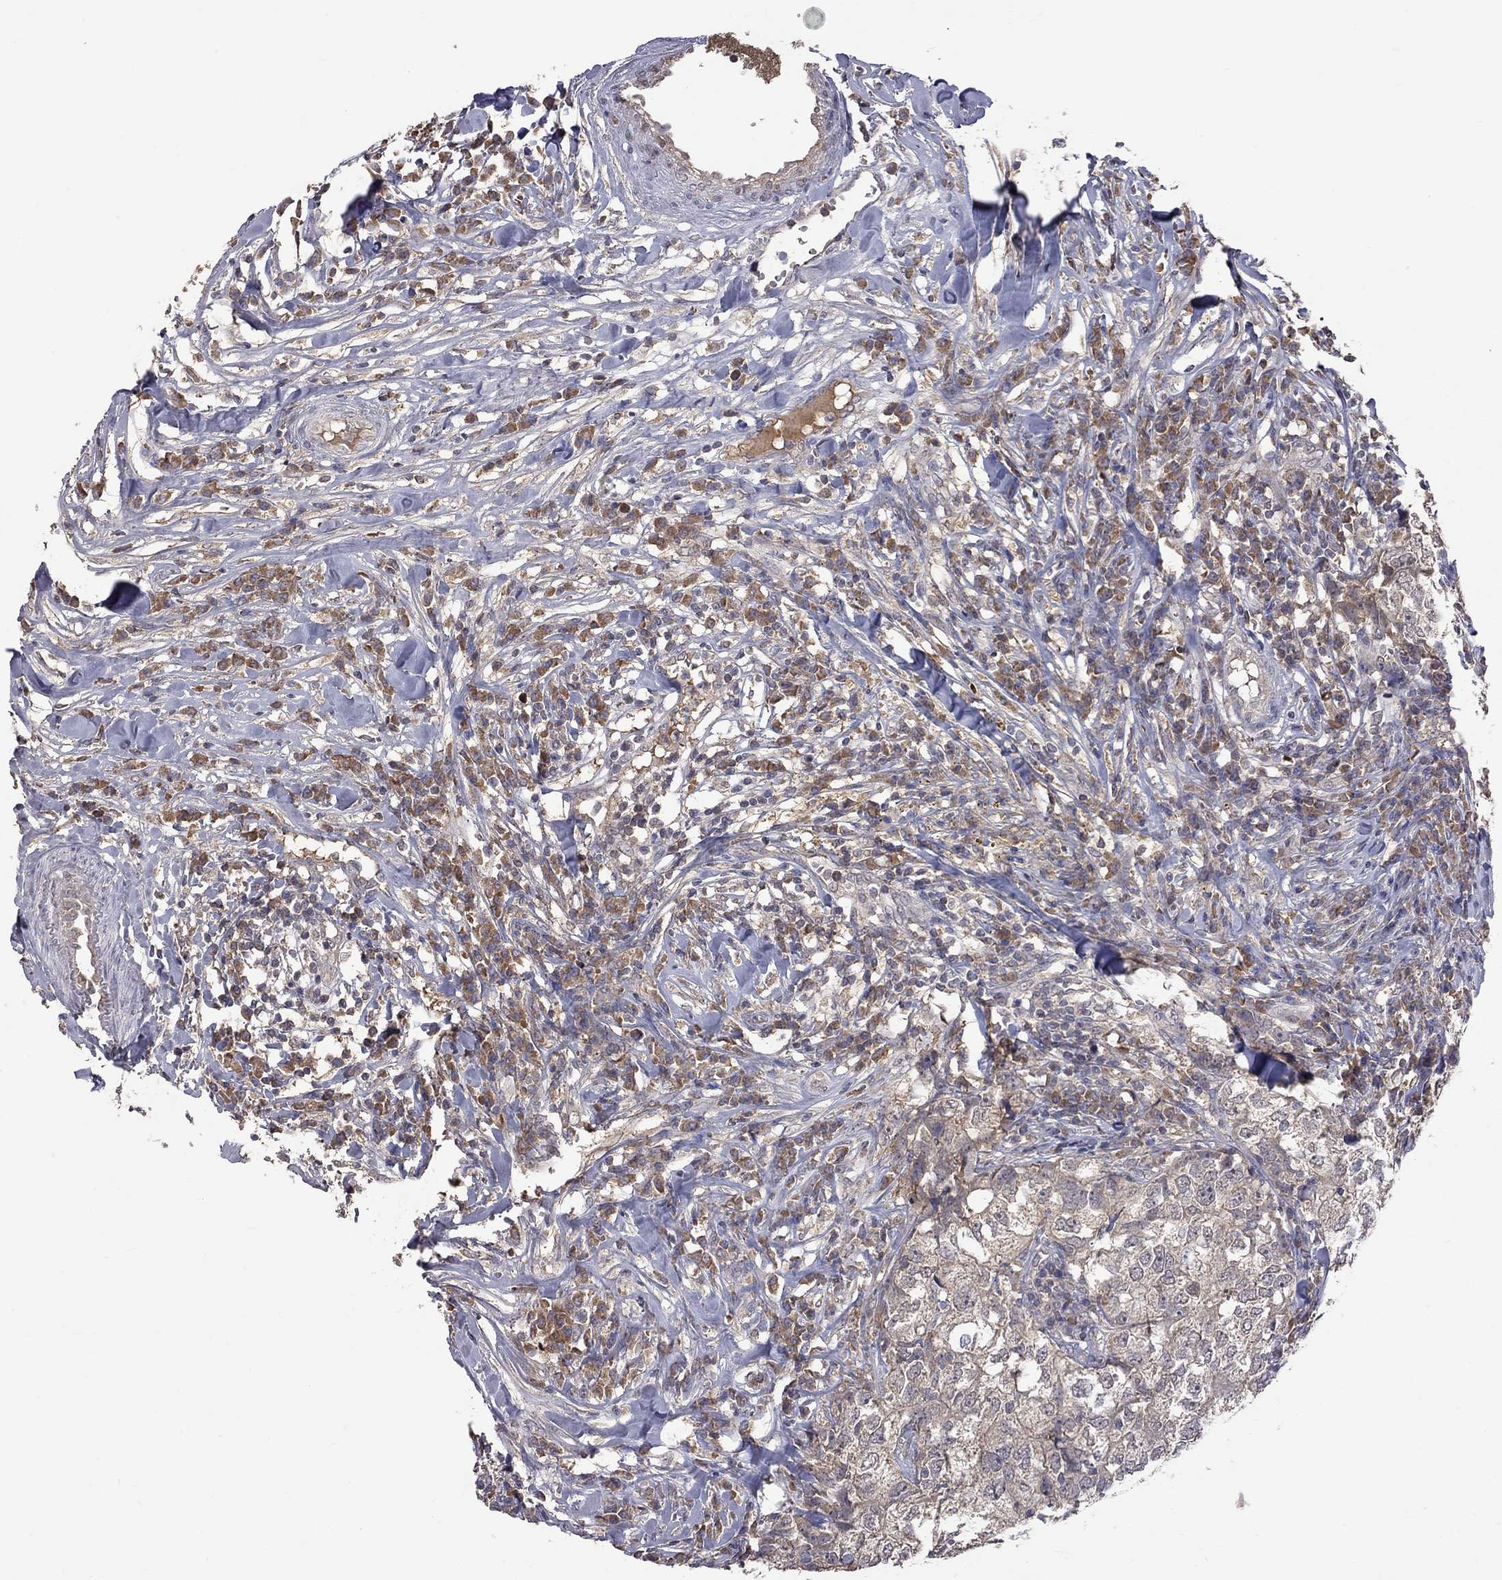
{"staining": {"intensity": "weak", "quantity": "25%-75%", "location": "cytoplasmic/membranous"}, "tissue": "breast cancer", "cell_type": "Tumor cells", "image_type": "cancer", "snomed": [{"axis": "morphology", "description": "Duct carcinoma"}, {"axis": "topography", "description": "Breast"}], "caption": "An image of human infiltrating ductal carcinoma (breast) stained for a protein reveals weak cytoplasmic/membranous brown staining in tumor cells.", "gene": "HTR6", "patient": {"sex": "female", "age": 30}}